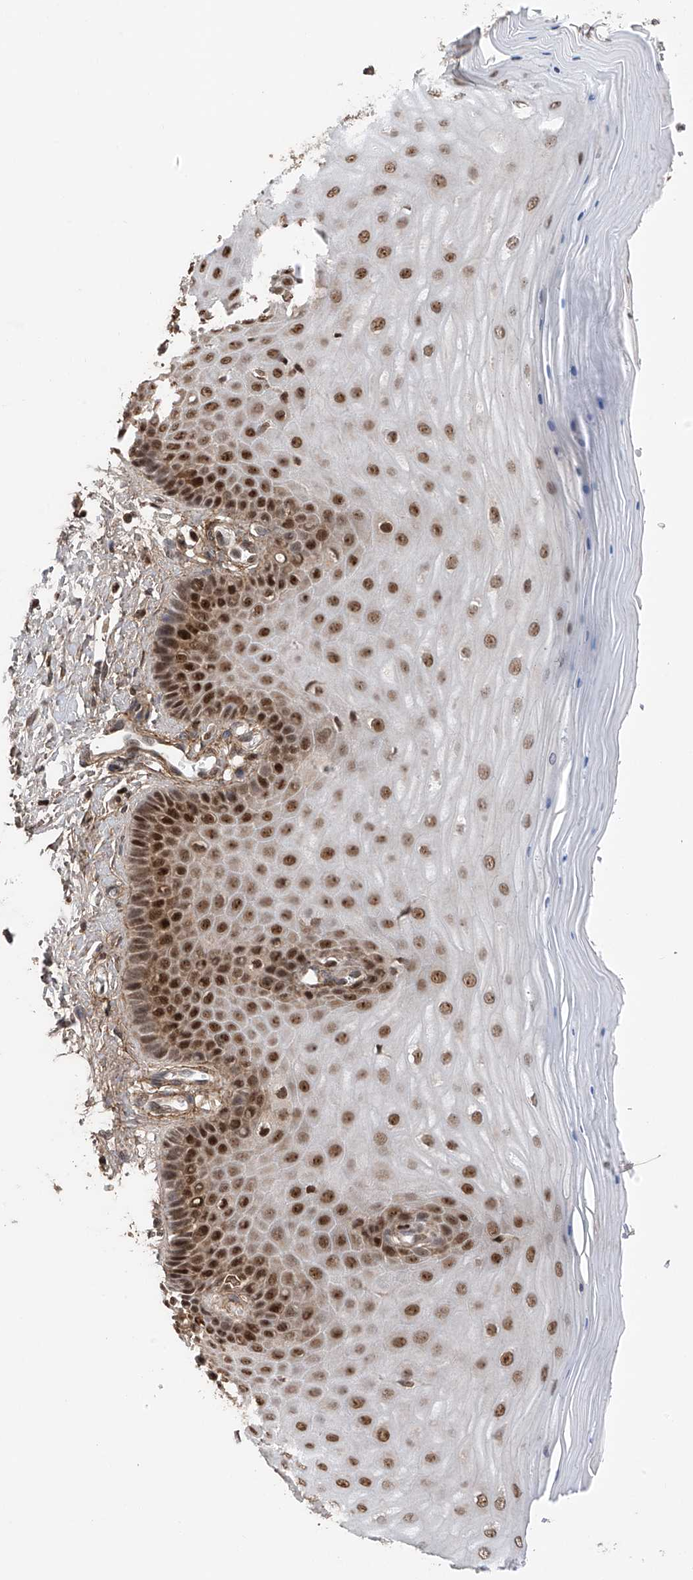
{"staining": {"intensity": "moderate", "quantity": ">75%", "location": "cytoplasmic/membranous,nuclear"}, "tissue": "cervix", "cell_type": "Glandular cells", "image_type": "normal", "snomed": [{"axis": "morphology", "description": "Normal tissue, NOS"}, {"axis": "topography", "description": "Cervix"}], "caption": "Cervix stained for a protein reveals moderate cytoplasmic/membranous,nuclear positivity in glandular cells. The staining was performed using DAB to visualize the protein expression in brown, while the nuclei were stained in blue with hematoxylin (Magnification: 20x).", "gene": "DNAJC9", "patient": {"sex": "female", "age": 55}}